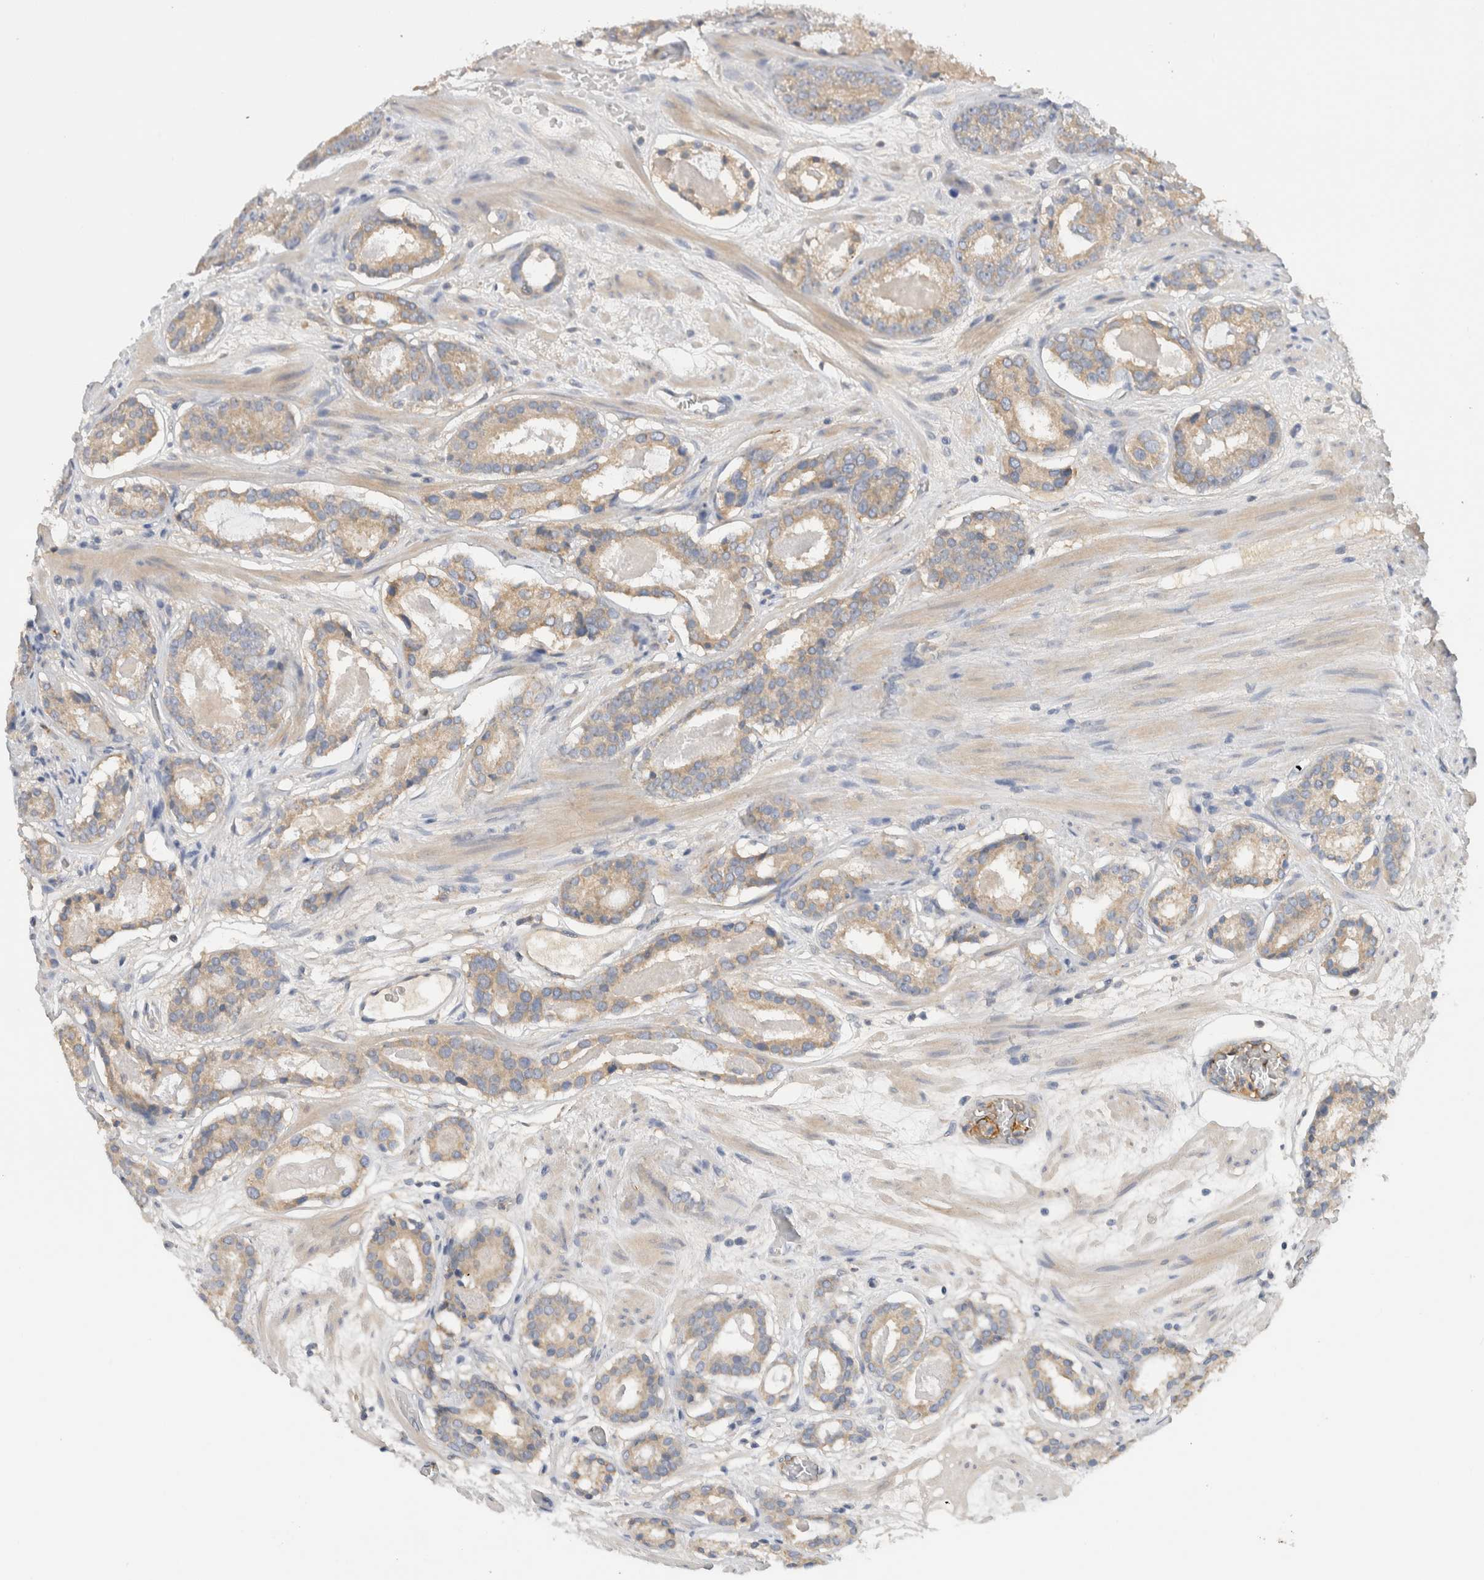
{"staining": {"intensity": "weak", "quantity": ">75%", "location": "cytoplasmic/membranous"}, "tissue": "prostate cancer", "cell_type": "Tumor cells", "image_type": "cancer", "snomed": [{"axis": "morphology", "description": "Adenocarcinoma, Low grade"}, {"axis": "topography", "description": "Prostate"}], "caption": "Prostate adenocarcinoma (low-grade) was stained to show a protein in brown. There is low levels of weak cytoplasmic/membranous staining in about >75% of tumor cells.", "gene": "SGK3", "patient": {"sex": "male", "age": 69}}